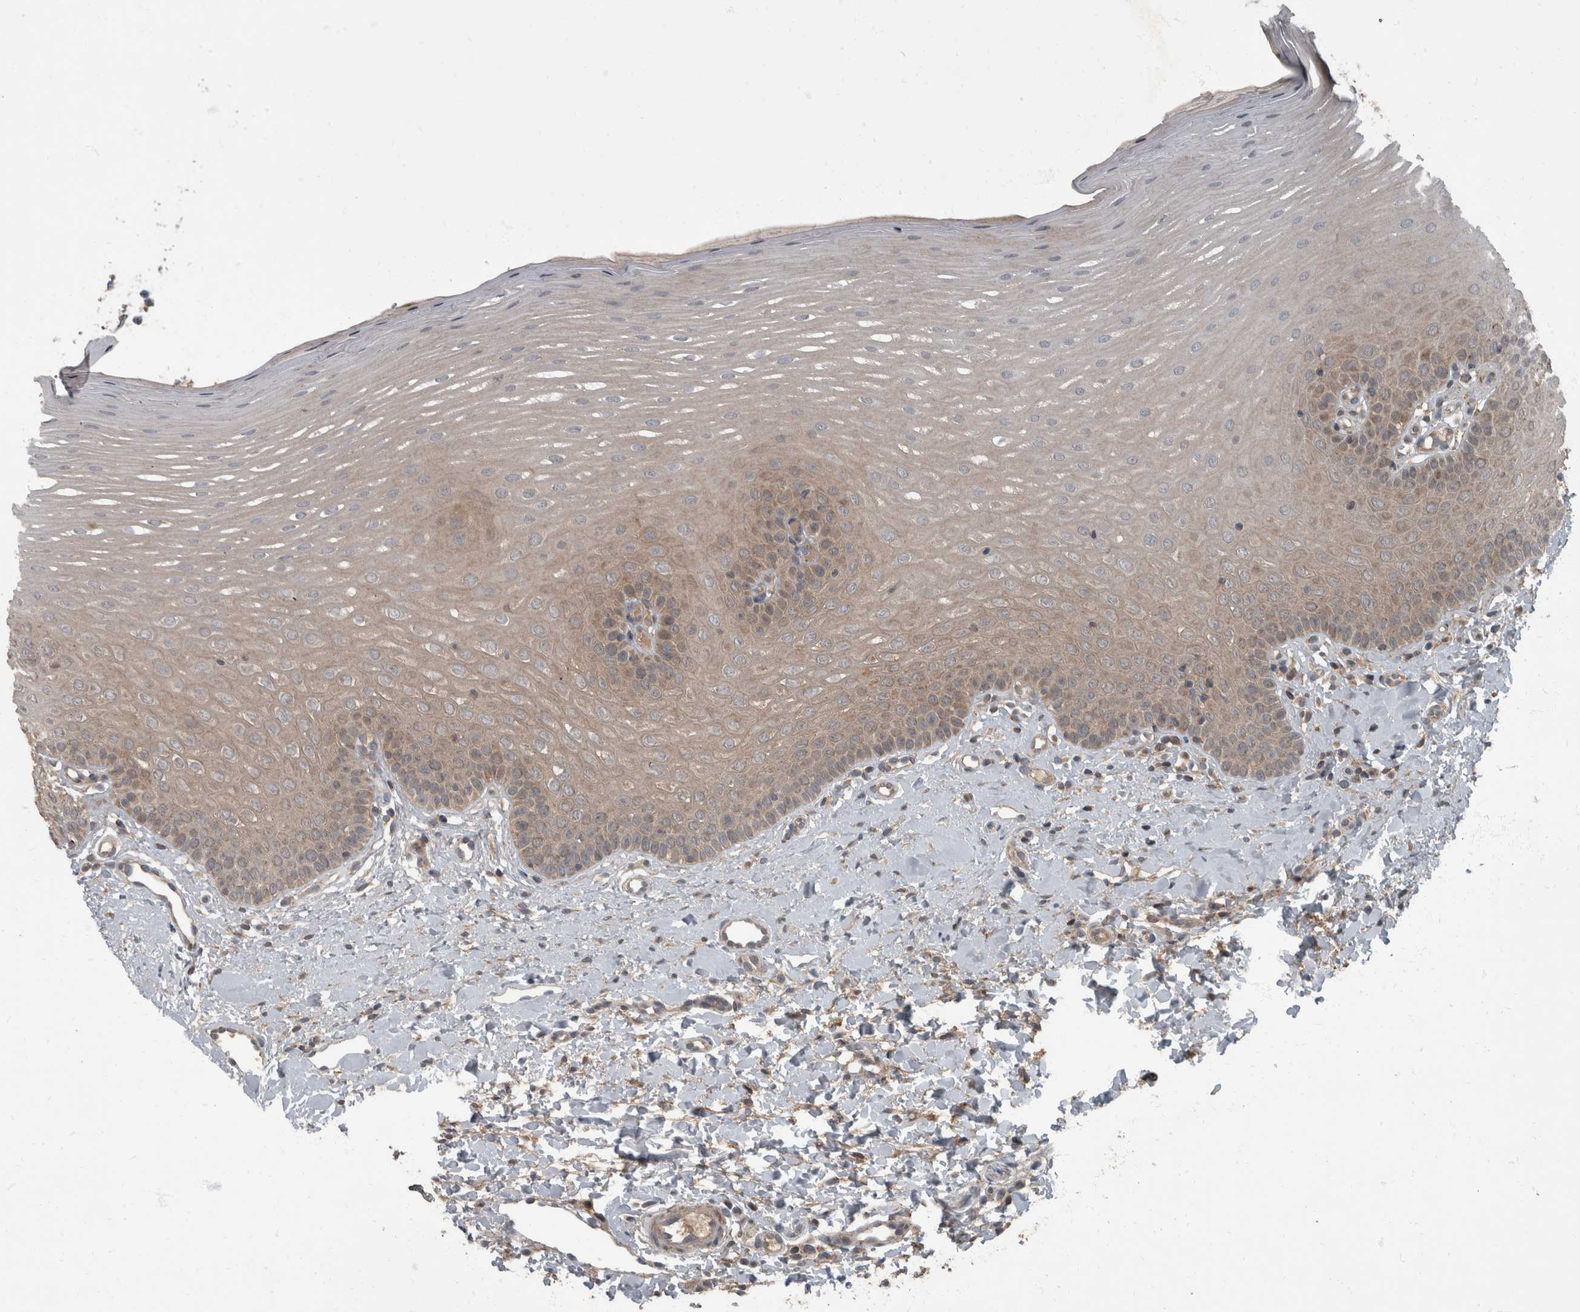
{"staining": {"intensity": "weak", "quantity": "25%-75%", "location": "cytoplasmic/membranous"}, "tissue": "oral mucosa", "cell_type": "Squamous epithelial cells", "image_type": "normal", "snomed": [{"axis": "morphology", "description": "Normal tissue, NOS"}, {"axis": "topography", "description": "Oral tissue"}], "caption": "A low amount of weak cytoplasmic/membranous positivity is present in approximately 25%-75% of squamous epithelial cells in benign oral mucosa.", "gene": "RABGGTB", "patient": {"sex": "female", "age": 39}}